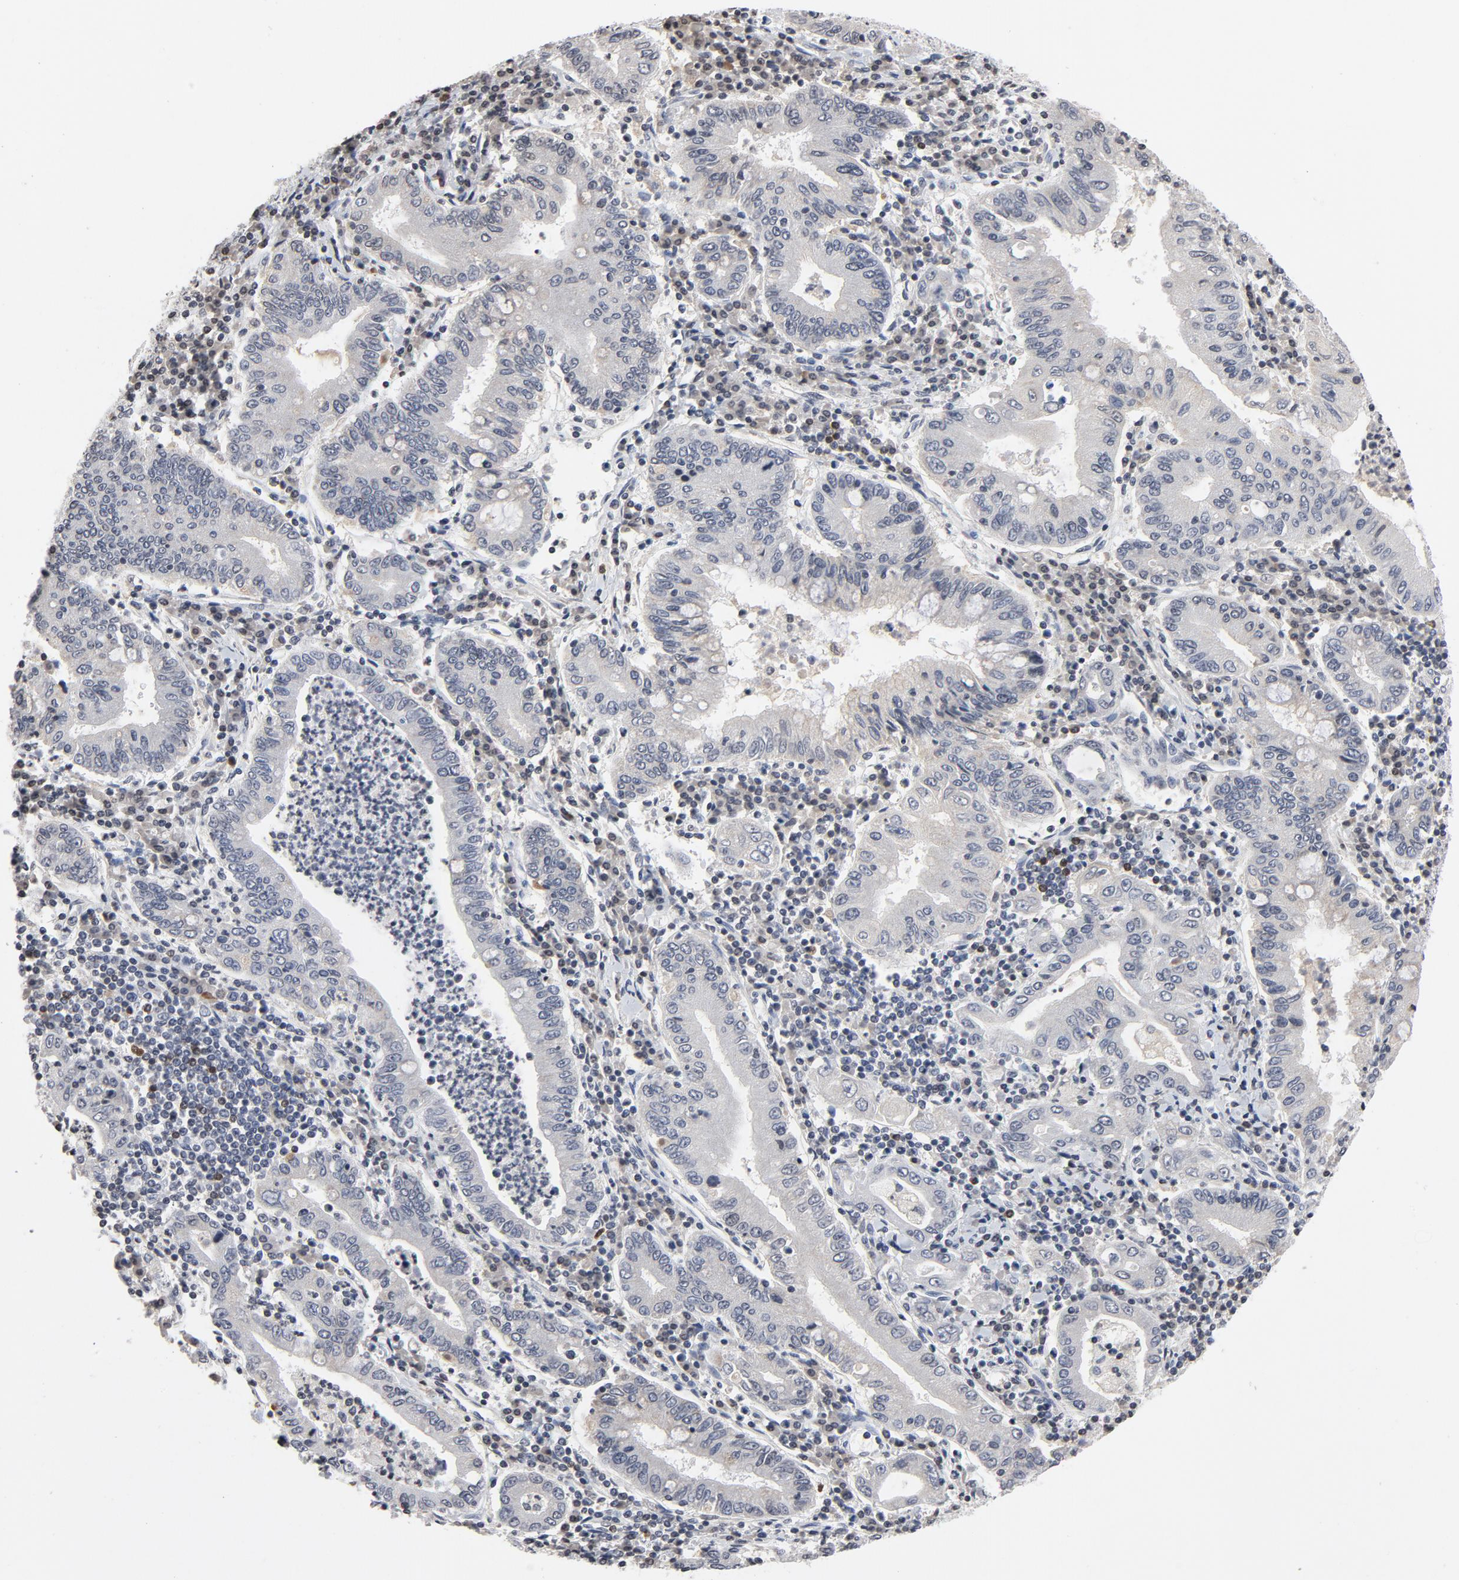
{"staining": {"intensity": "negative", "quantity": "none", "location": "none"}, "tissue": "stomach cancer", "cell_type": "Tumor cells", "image_type": "cancer", "snomed": [{"axis": "morphology", "description": "Normal tissue, NOS"}, {"axis": "morphology", "description": "Adenocarcinoma, NOS"}, {"axis": "topography", "description": "Esophagus"}, {"axis": "topography", "description": "Stomach, upper"}, {"axis": "topography", "description": "Peripheral nerve tissue"}], "caption": "Tumor cells show no significant protein positivity in stomach adenocarcinoma. (Stains: DAB IHC with hematoxylin counter stain, Microscopy: brightfield microscopy at high magnification).", "gene": "TCL1A", "patient": {"sex": "male", "age": 62}}